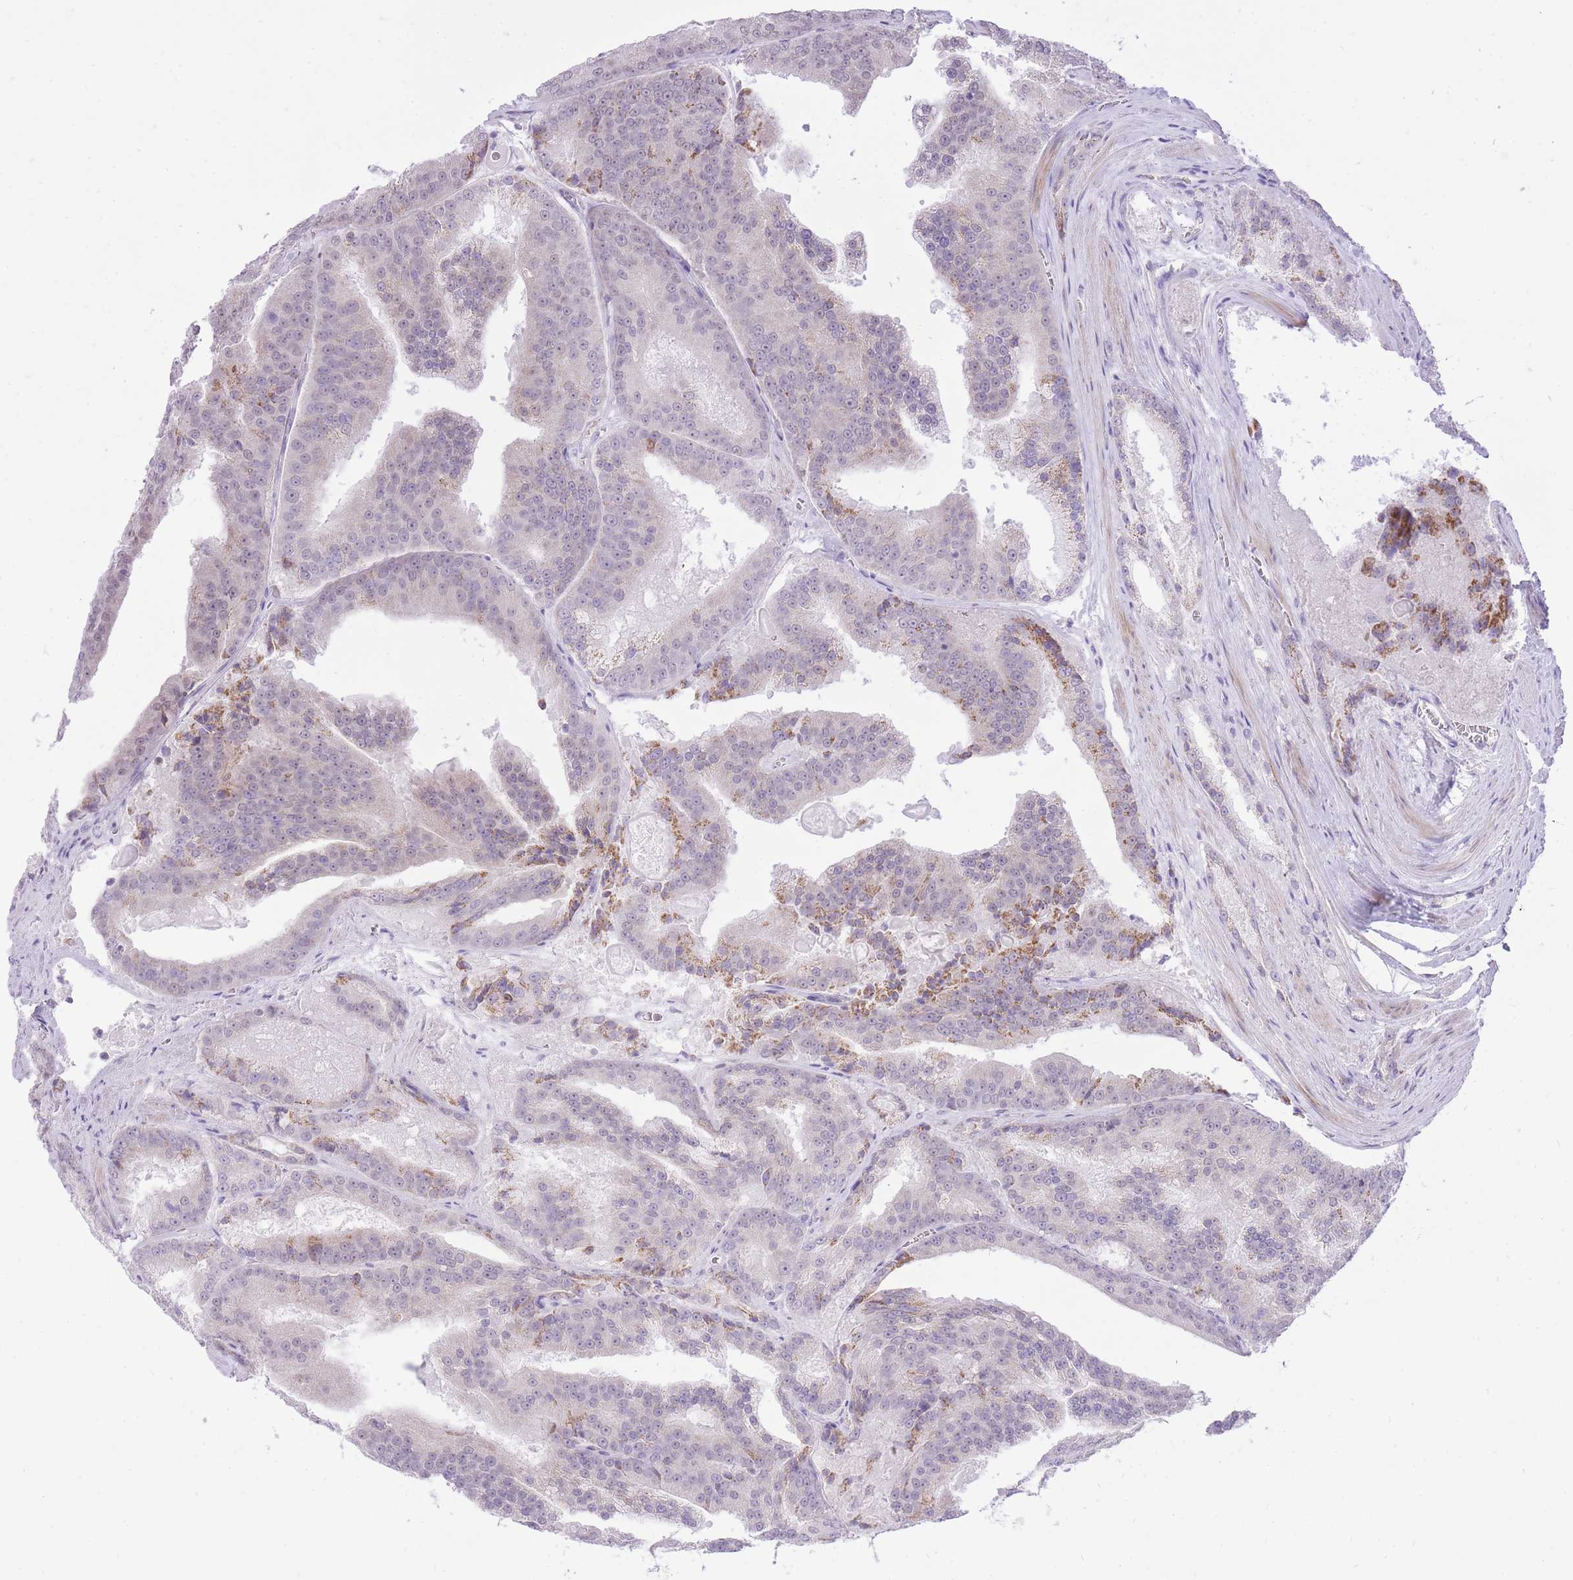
{"staining": {"intensity": "moderate", "quantity": "<25%", "location": "cytoplasmic/membranous"}, "tissue": "prostate cancer", "cell_type": "Tumor cells", "image_type": "cancer", "snomed": [{"axis": "morphology", "description": "Adenocarcinoma, High grade"}, {"axis": "topography", "description": "Prostate"}], "caption": "Immunohistochemistry of prostate high-grade adenocarcinoma exhibits low levels of moderate cytoplasmic/membranous positivity in approximately <25% of tumor cells. Nuclei are stained in blue.", "gene": "DENND2D", "patient": {"sex": "male", "age": 61}}